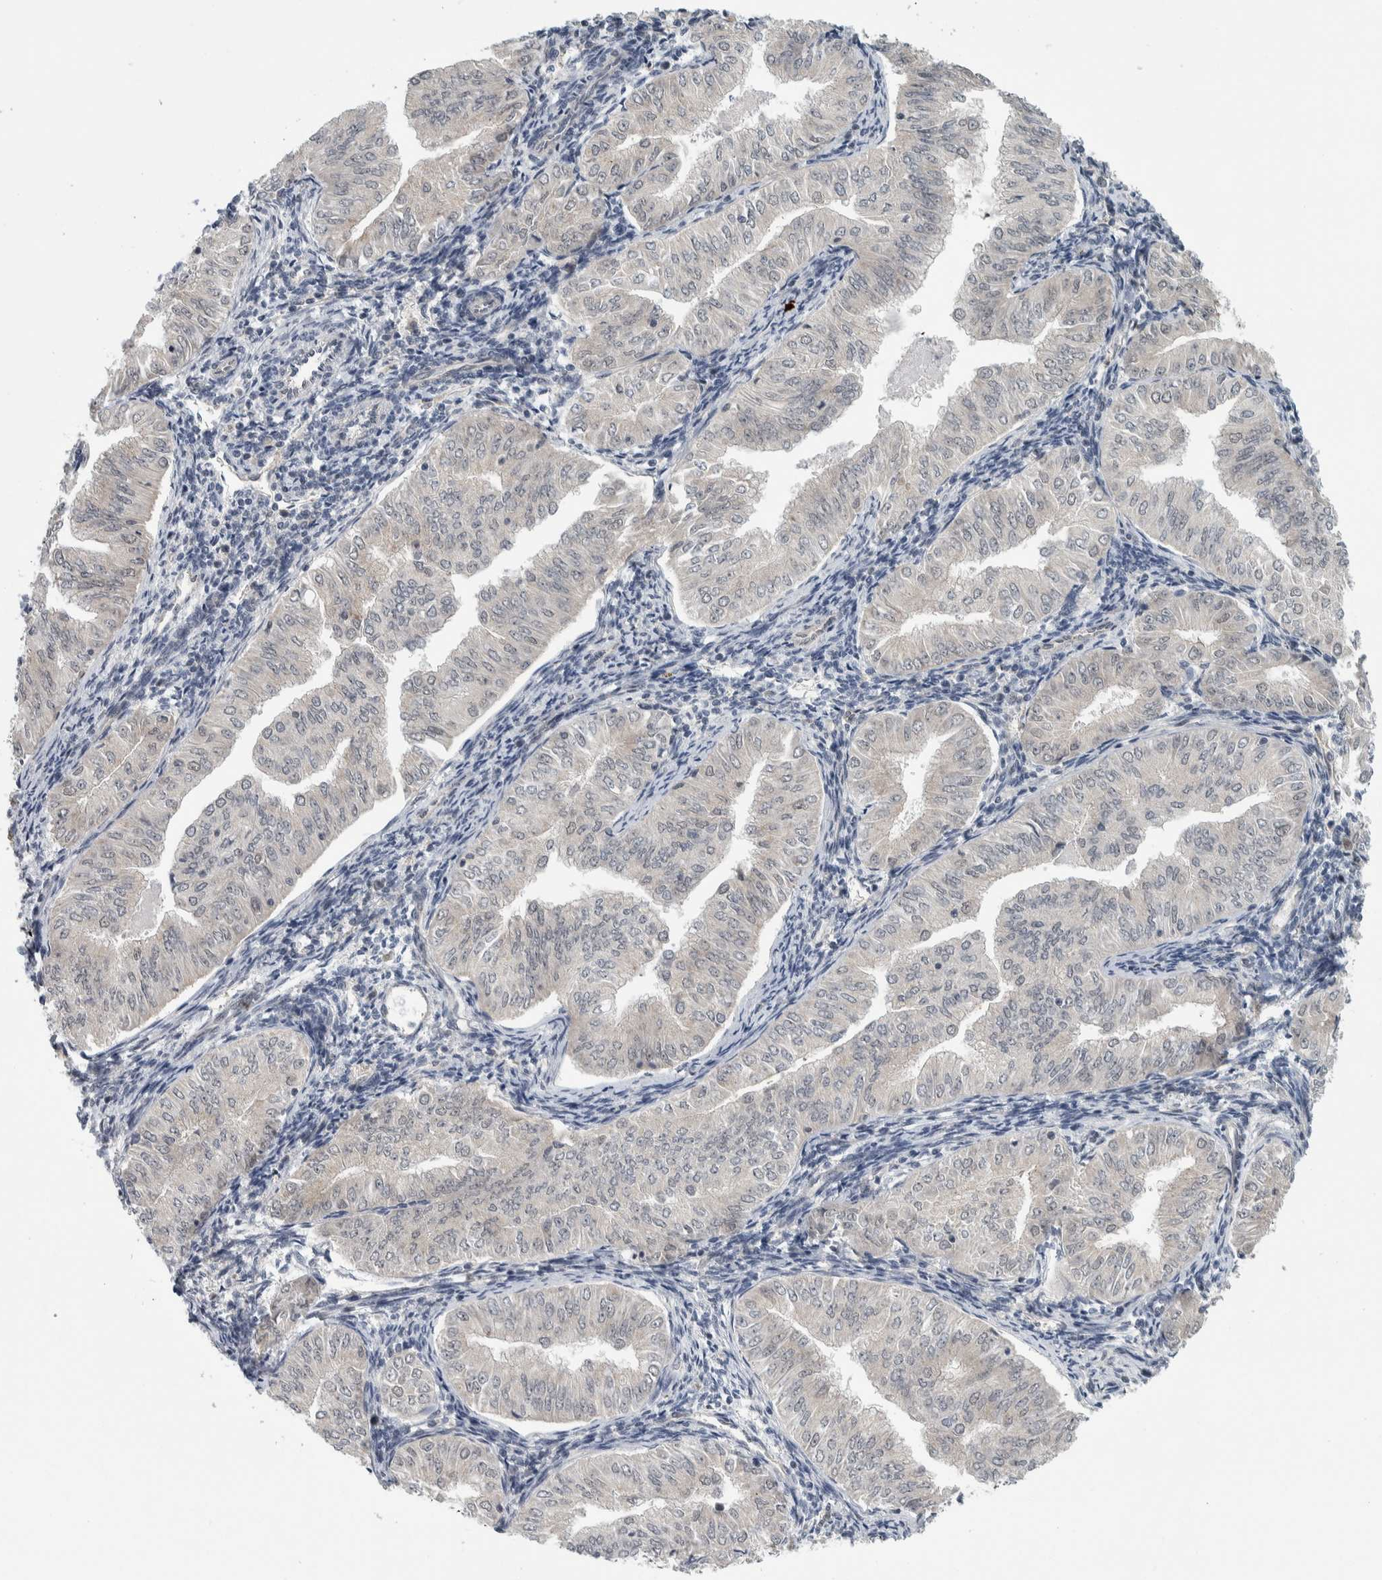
{"staining": {"intensity": "negative", "quantity": "none", "location": "none"}, "tissue": "endometrial cancer", "cell_type": "Tumor cells", "image_type": "cancer", "snomed": [{"axis": "morphology", "description": "Normal tissue, NOS"}, {"axis": "morphology", "description": "Adenocarcinoma, NOS"}, {"axis": "topography", "description": "Endometrium"}], "caption": "Immunohistochemical staining of endometrial cancer displays no significant positivity in tumor cells.", "gene": "CCDC43", "patient": {"sex": "female", "age": 53}}